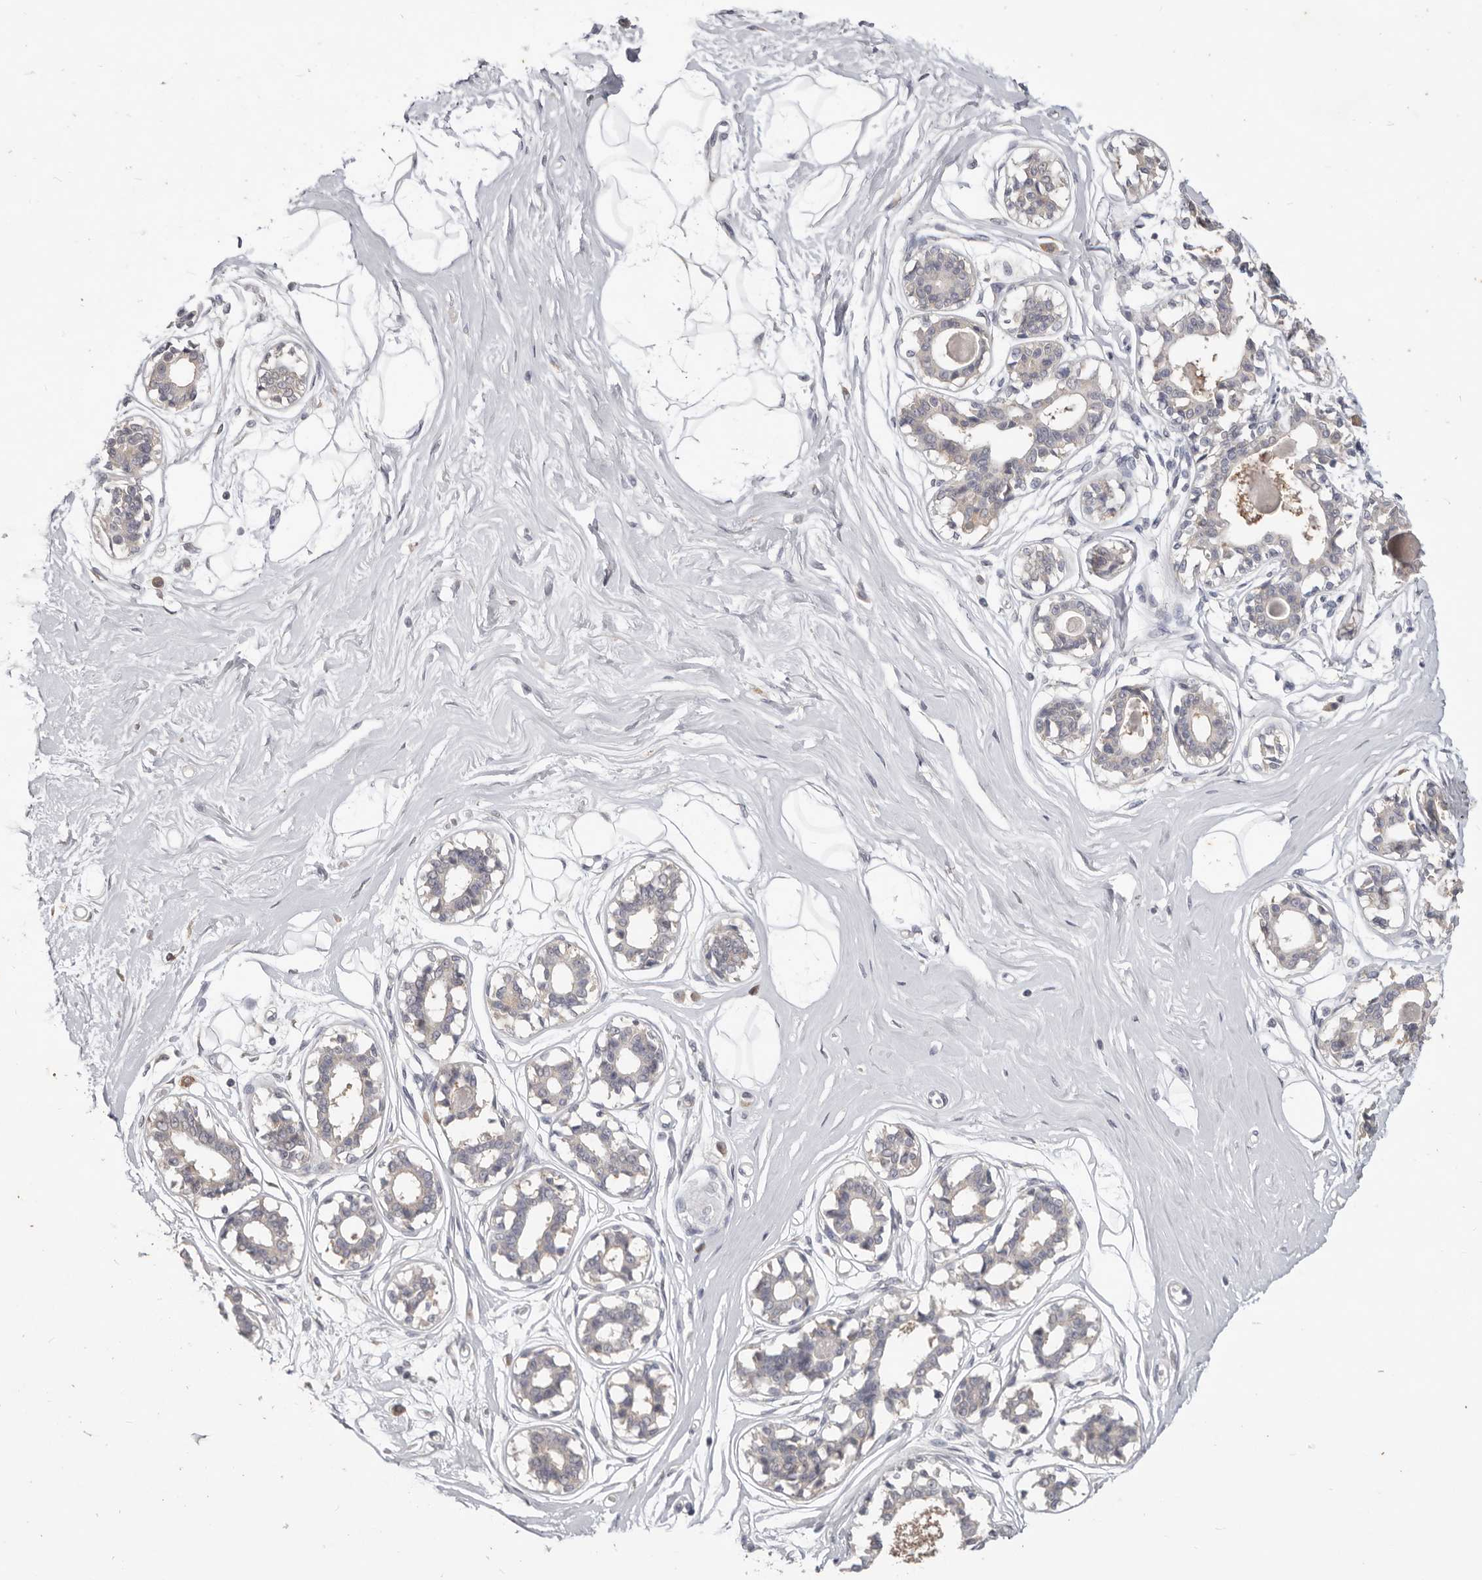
{"staining": {"intensity": "negative", "quantity": "none", "location": "none"}, "tissue": "breast", "cell_type": "Adipocytes", "image_type": "normal", "snomed": [{"axis": "morphology", "description": "Normal tissue, NOS"}, {"axis": "topography", "description": "Breast"}], "caption": "Immunohistochemistry of benign human breast reveals no positivity in adipocytes. Nuclei are stained in blue.", "gene": "WDR77", "patient": {"sex": "female", "age": 45}}